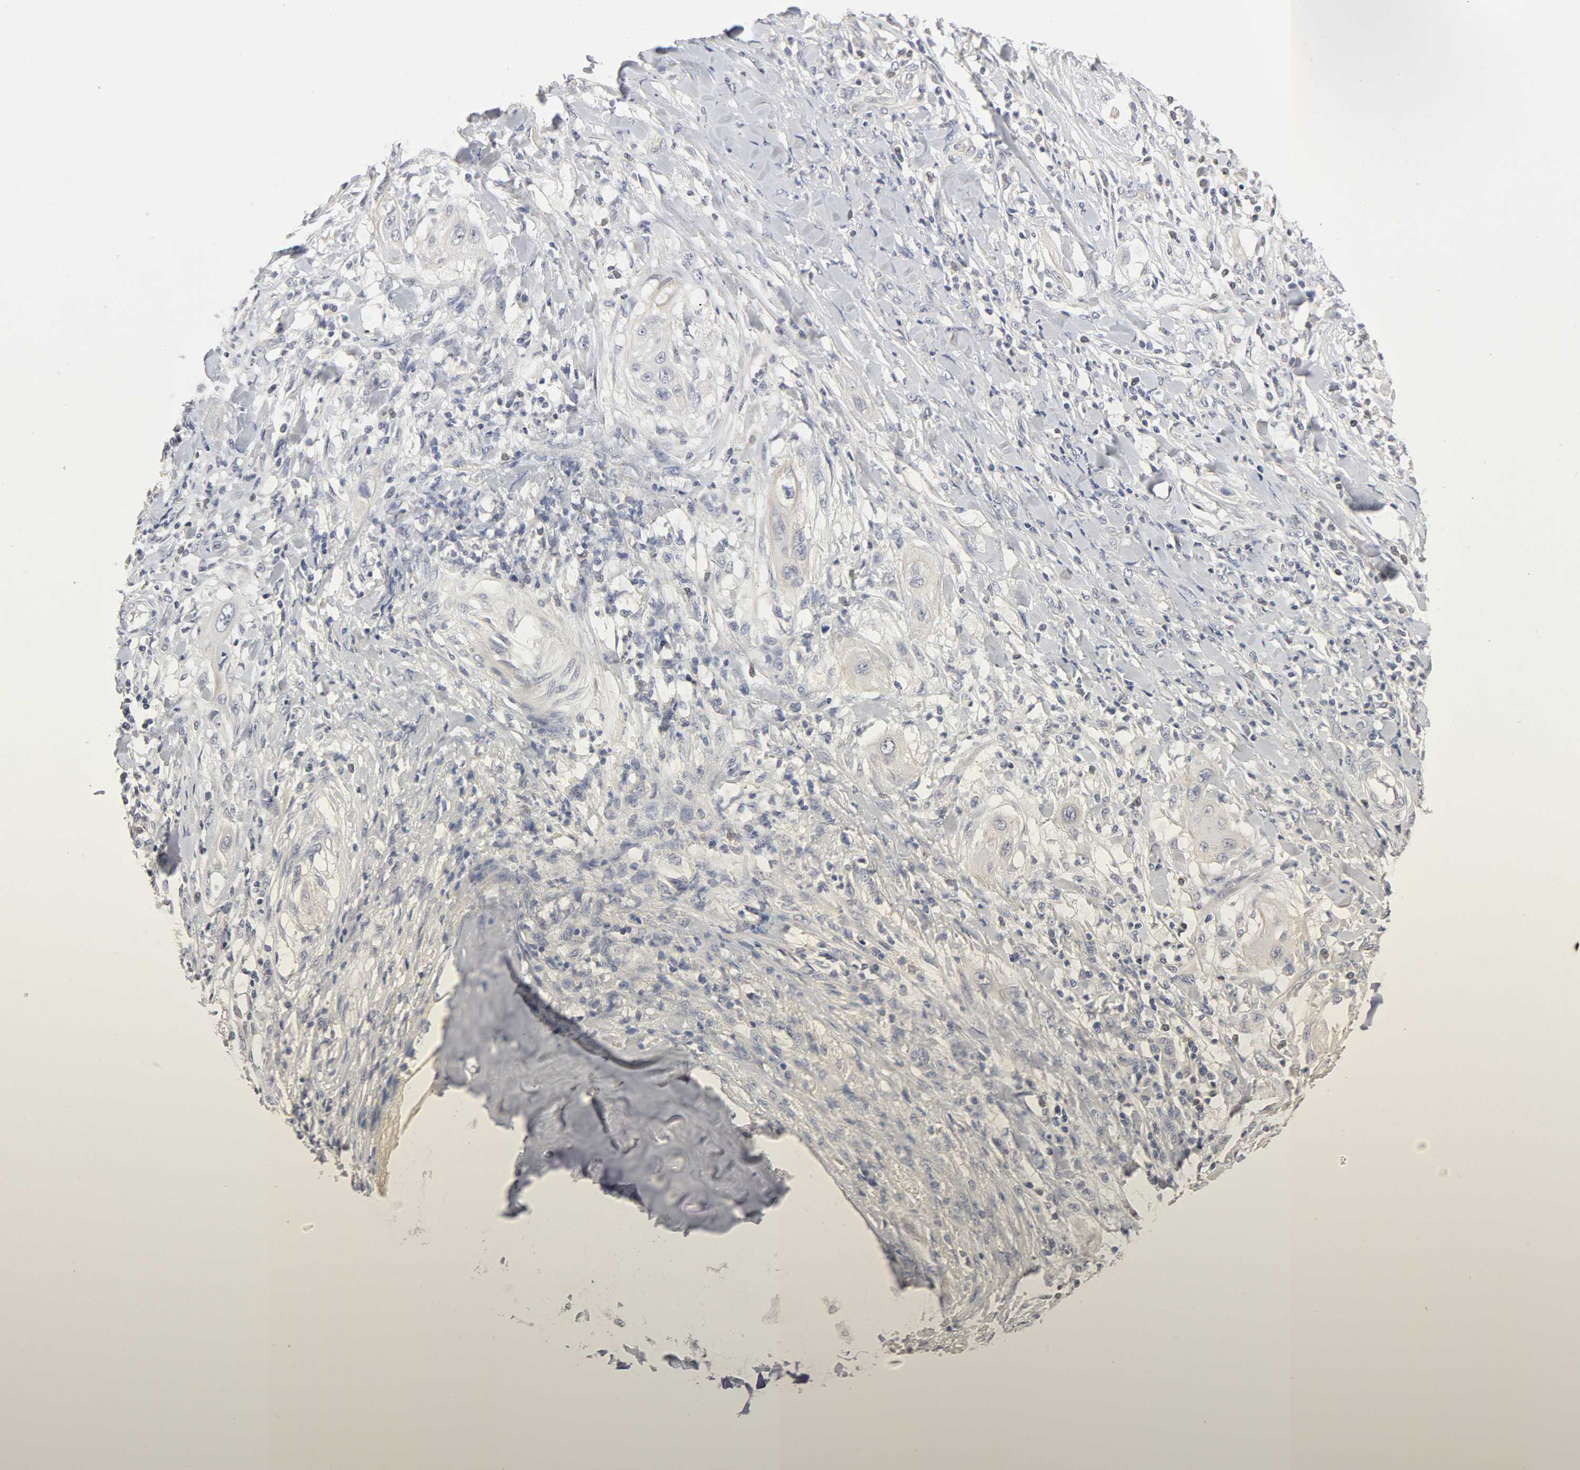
{"staining": {"intensity": "negative", "quantity": "none", "location": "none"}, "tissue": "lung cancer", "cell_type": "Tumor cells", "image_type": "cancer", "snomed": [{"axis": "morphology", "description": "Squamous cell carcinoma, NOS"}, {"axis": "topography", "description": "Lung"}], "caption": "A photomicrograph of human lung squamous cell carcinoma is negative for staining in tumor cells. (DAB (3,3'-diaminobenzidine) immunohistochemistry with hematoxylin counter stain).", "gene": "SLC10A2", "patient": {"sex": "female", "age": 47}}